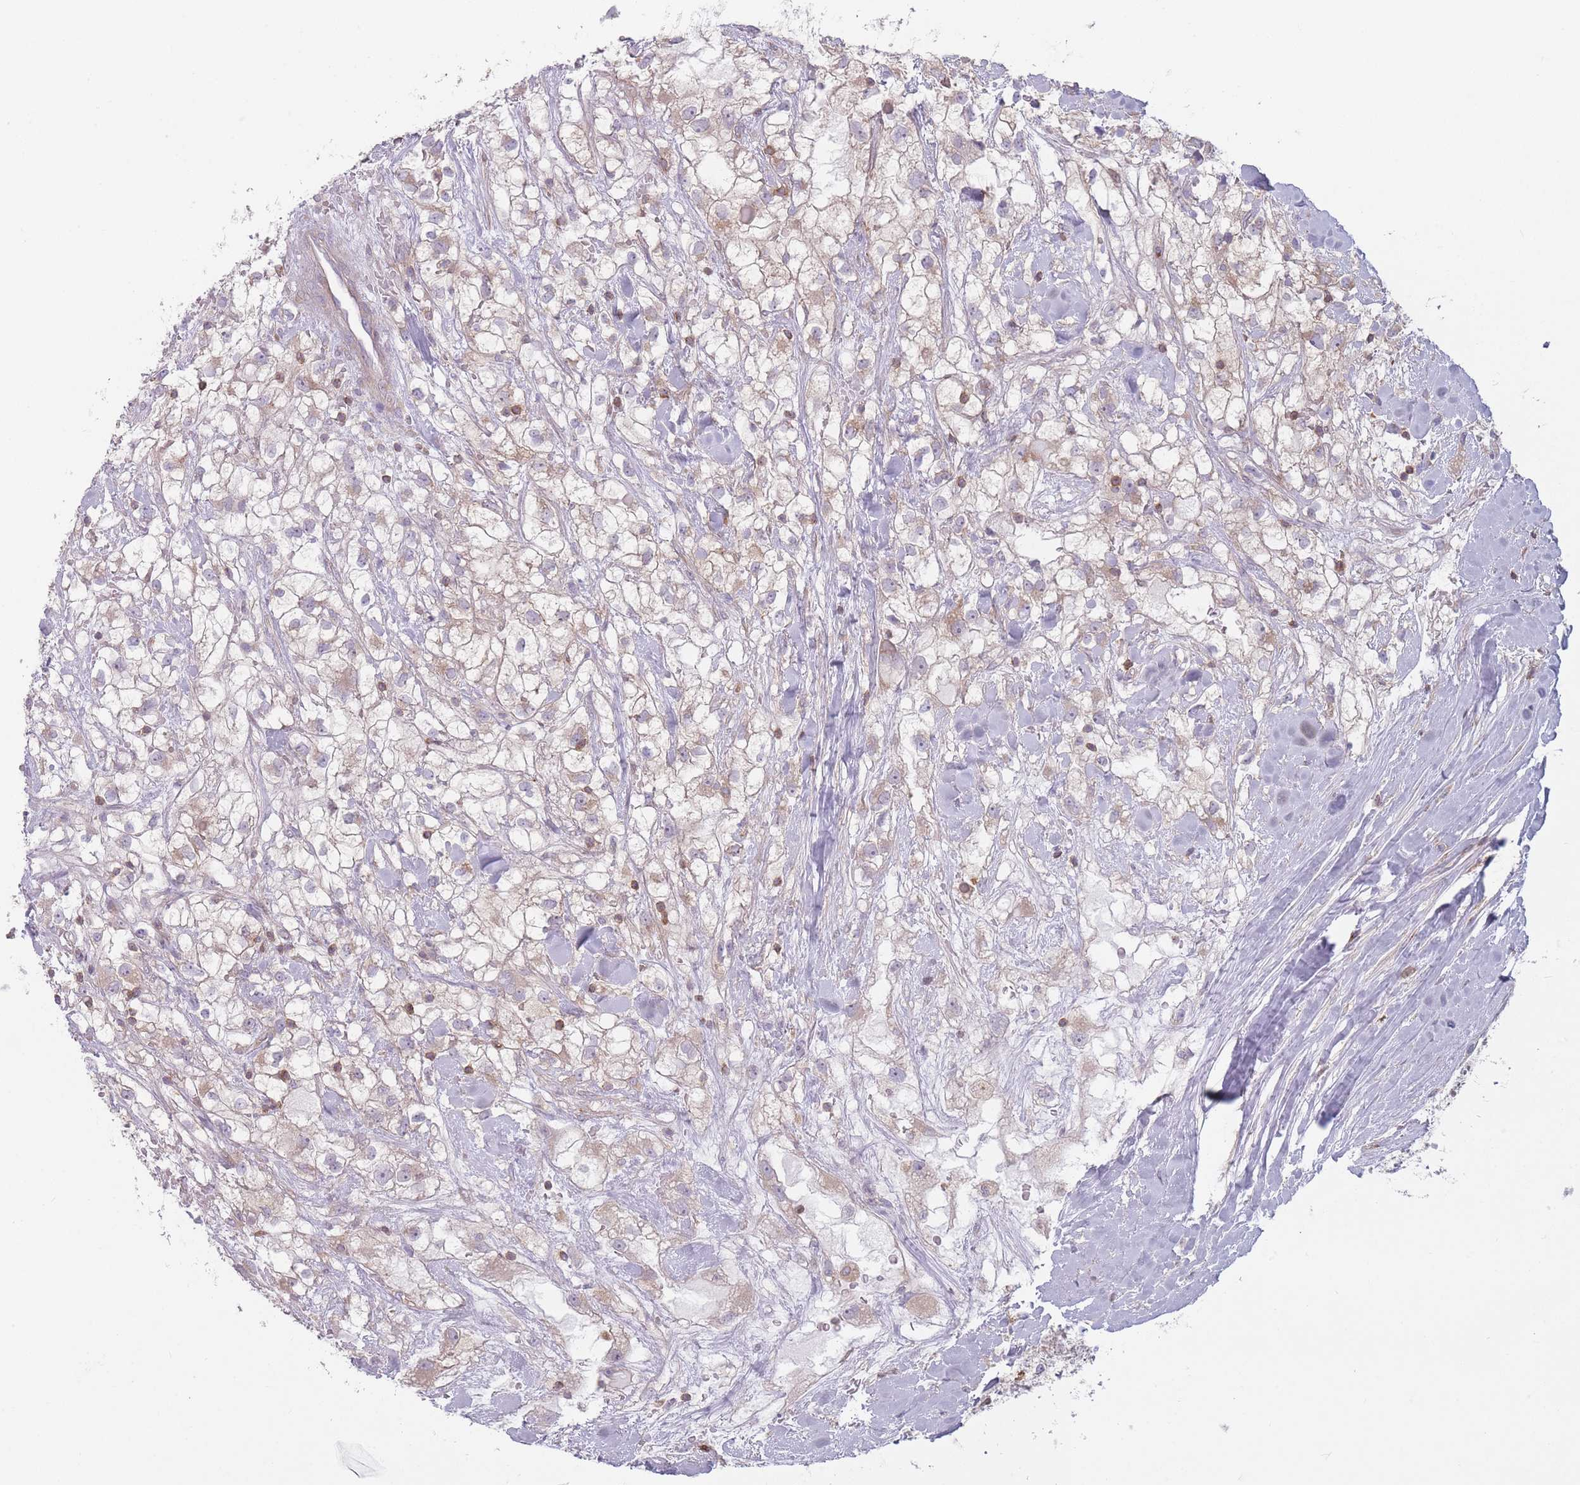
{"staining": {"intensity": "weak", "quantity": "<25%", "location": "cytoplasmic/membranous"}, "tissue": "renal cancer", "cell_type": "Tumor cells", "image_type": "cancer", "snomed": [{"axis": "morphology", "description": "Adenocarcinoma, NOS"}, {"axis": "topography", "description": "Kidney"}], "caption": "Renal cancer (adenocarcinoma) was stained to show a protein in brown. There is no significant positivity in tumor cells. (Stains: DAB (3,3'-diaminobenzidine) immunohistochemistry with hematoxylin counter stain, Microscopy: brightfield microscopy at high magnification).", "gene": "HSBP1L1", "patient": {"sex": "male", "age": 59}}